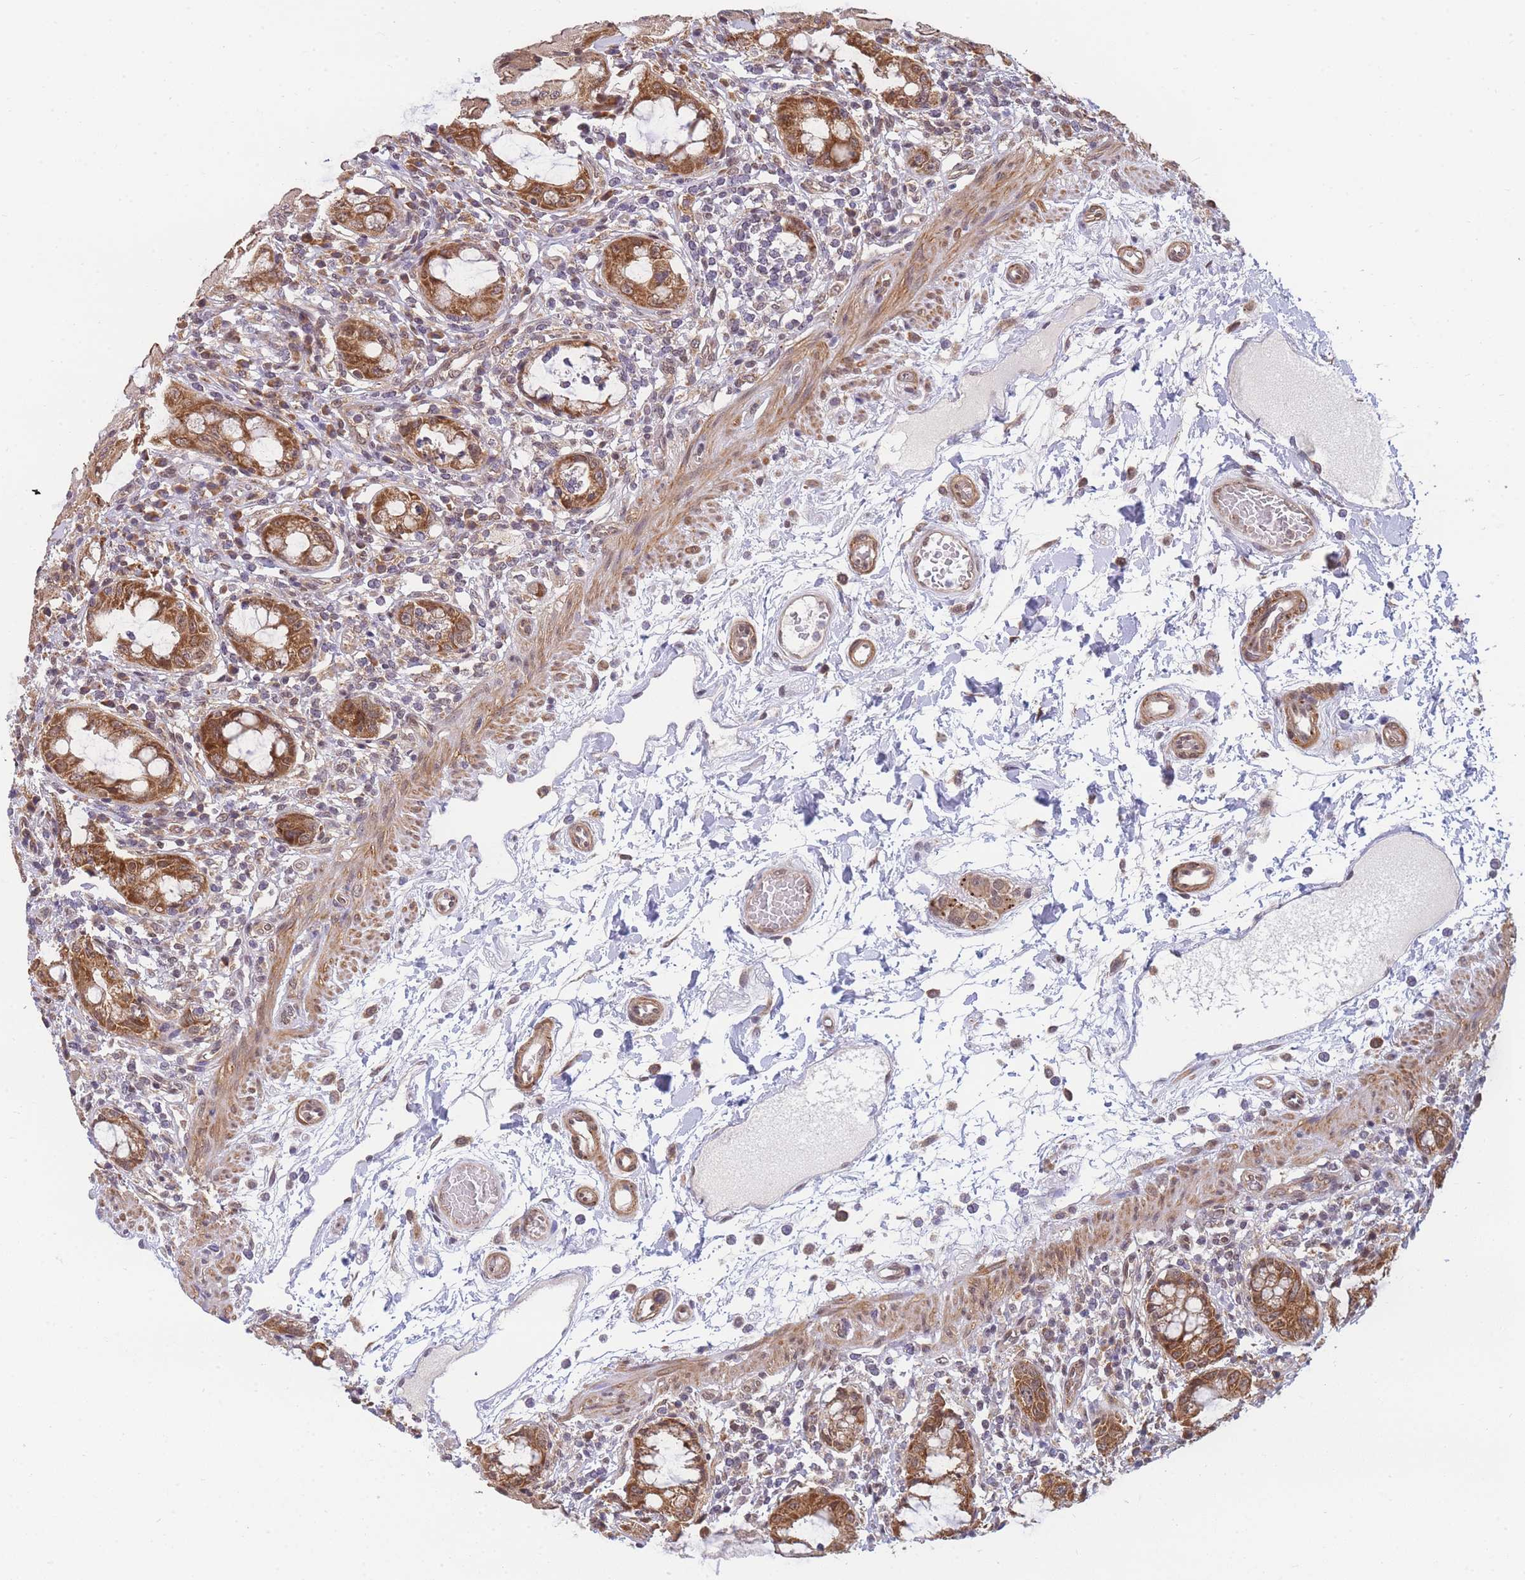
{"staining": {"intensity": "strong", "quantity": ">75%", "location": "cytoplasmic/membranous"}, "tissue": "rectum", "cell_type": "Glandular cells", "image_type": "normal", "snomed": [{"axis": "morphology", "description": "Normal tissue, NOS"}, {"axis": "topography", "description": "Rectum"}], "caption": "Rectum stained with immunohistochemistry (IHC) exhibits strong cytoplasmic/membranous staining in about >75% of glandular cells.", "gene": "ENSG00000276345", "patient": {"sex": "female", "age": 57}}